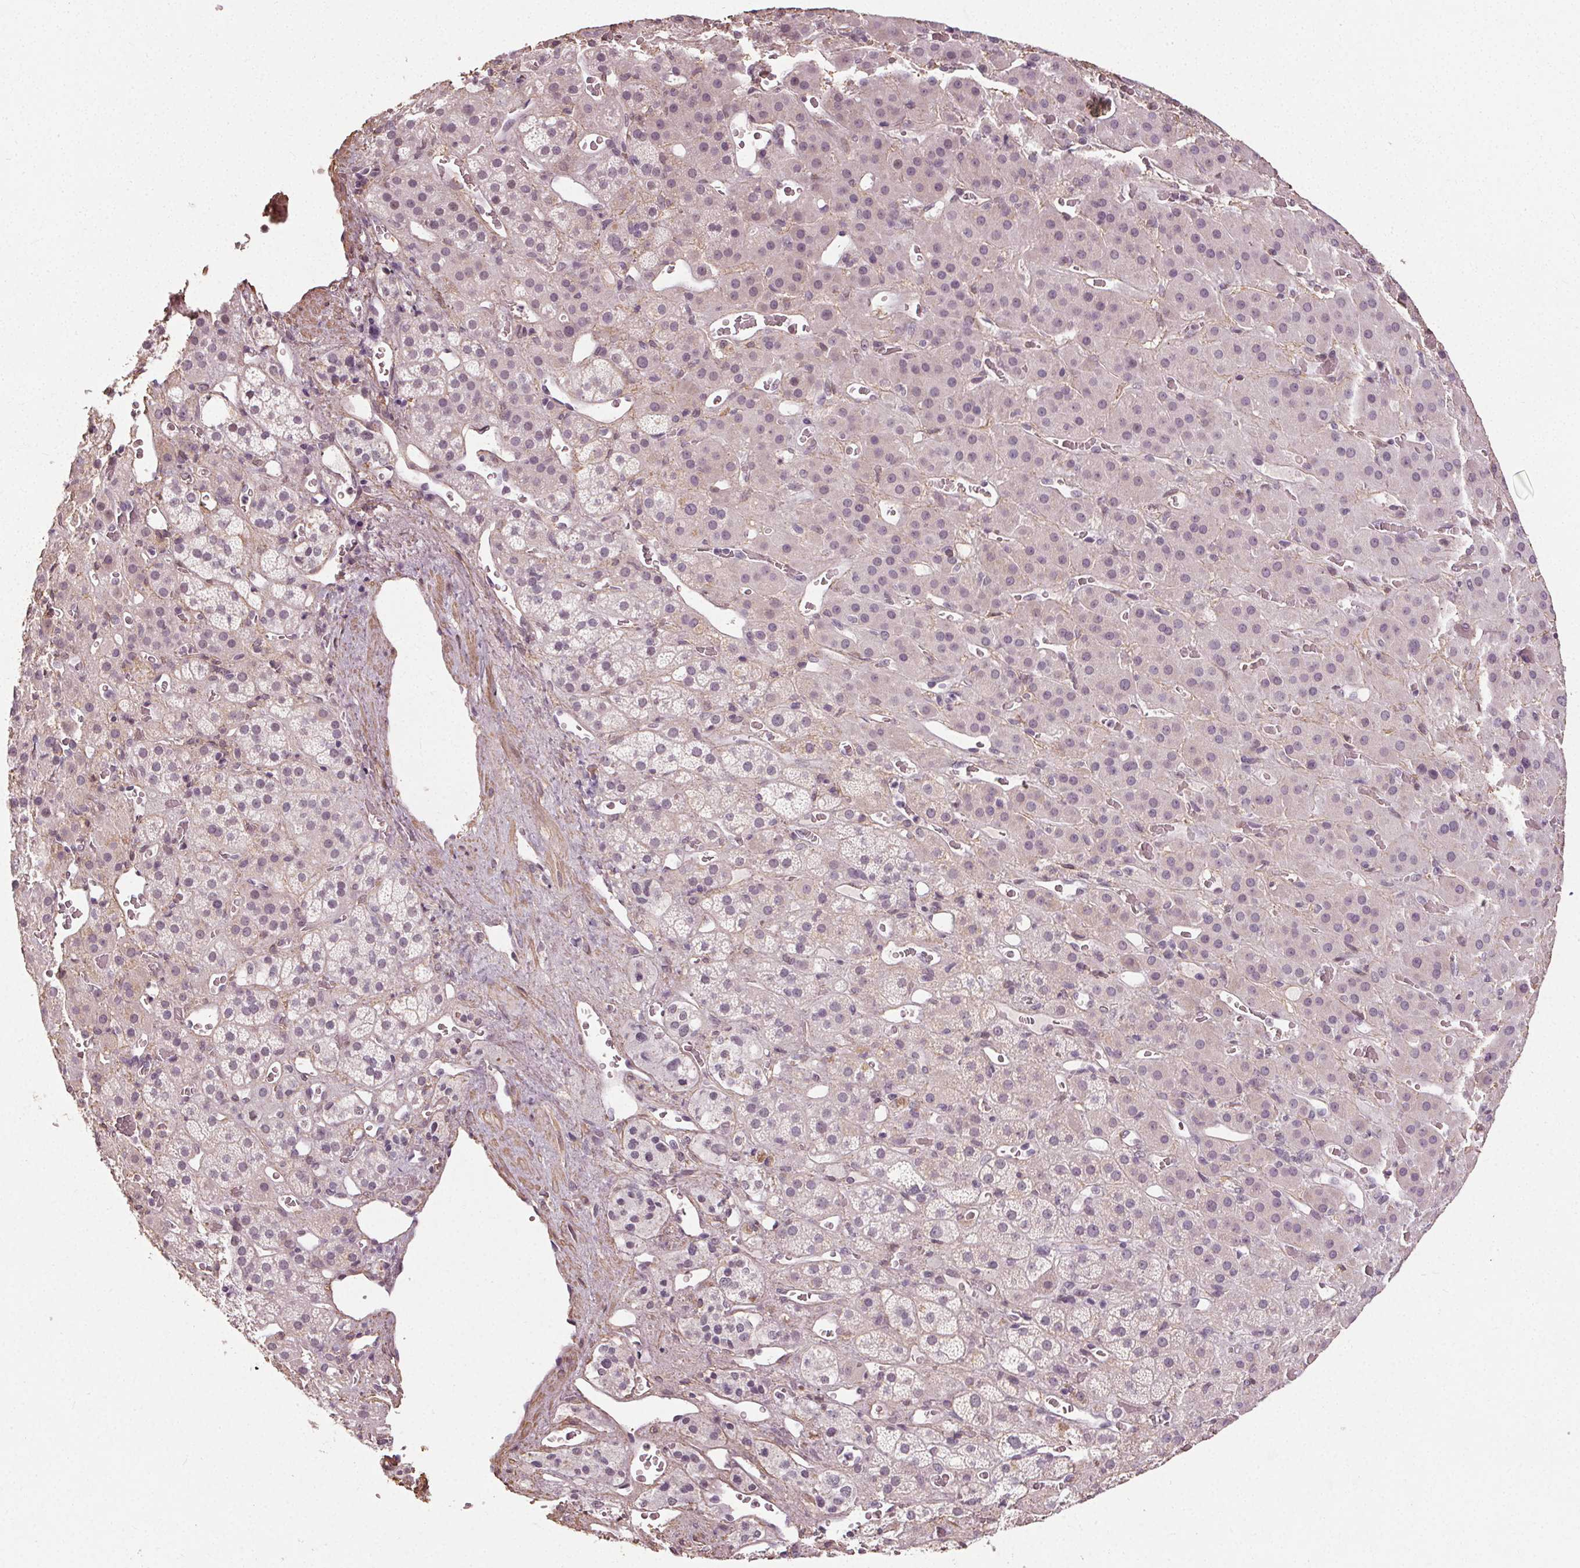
{"staining": {"intensity": "negative", "quantity": "none", "location": "none"}, "tissue": "adrenal gland", "cell_type": "Glandular cells", "image_type": "normal", "snomed": [{"axis": "morphology", "description": "Normal tissue, NOS"}, {"axis": "topography", "description": "Adrenal gland"}], "caption": "A histopathology image of adrenal gland stained for a protein exhibits no brown staining in glandular cells. Nuclei are stained in blue.", "gene": "PKP1", "patient": {"sex": "male", "age": 57}}